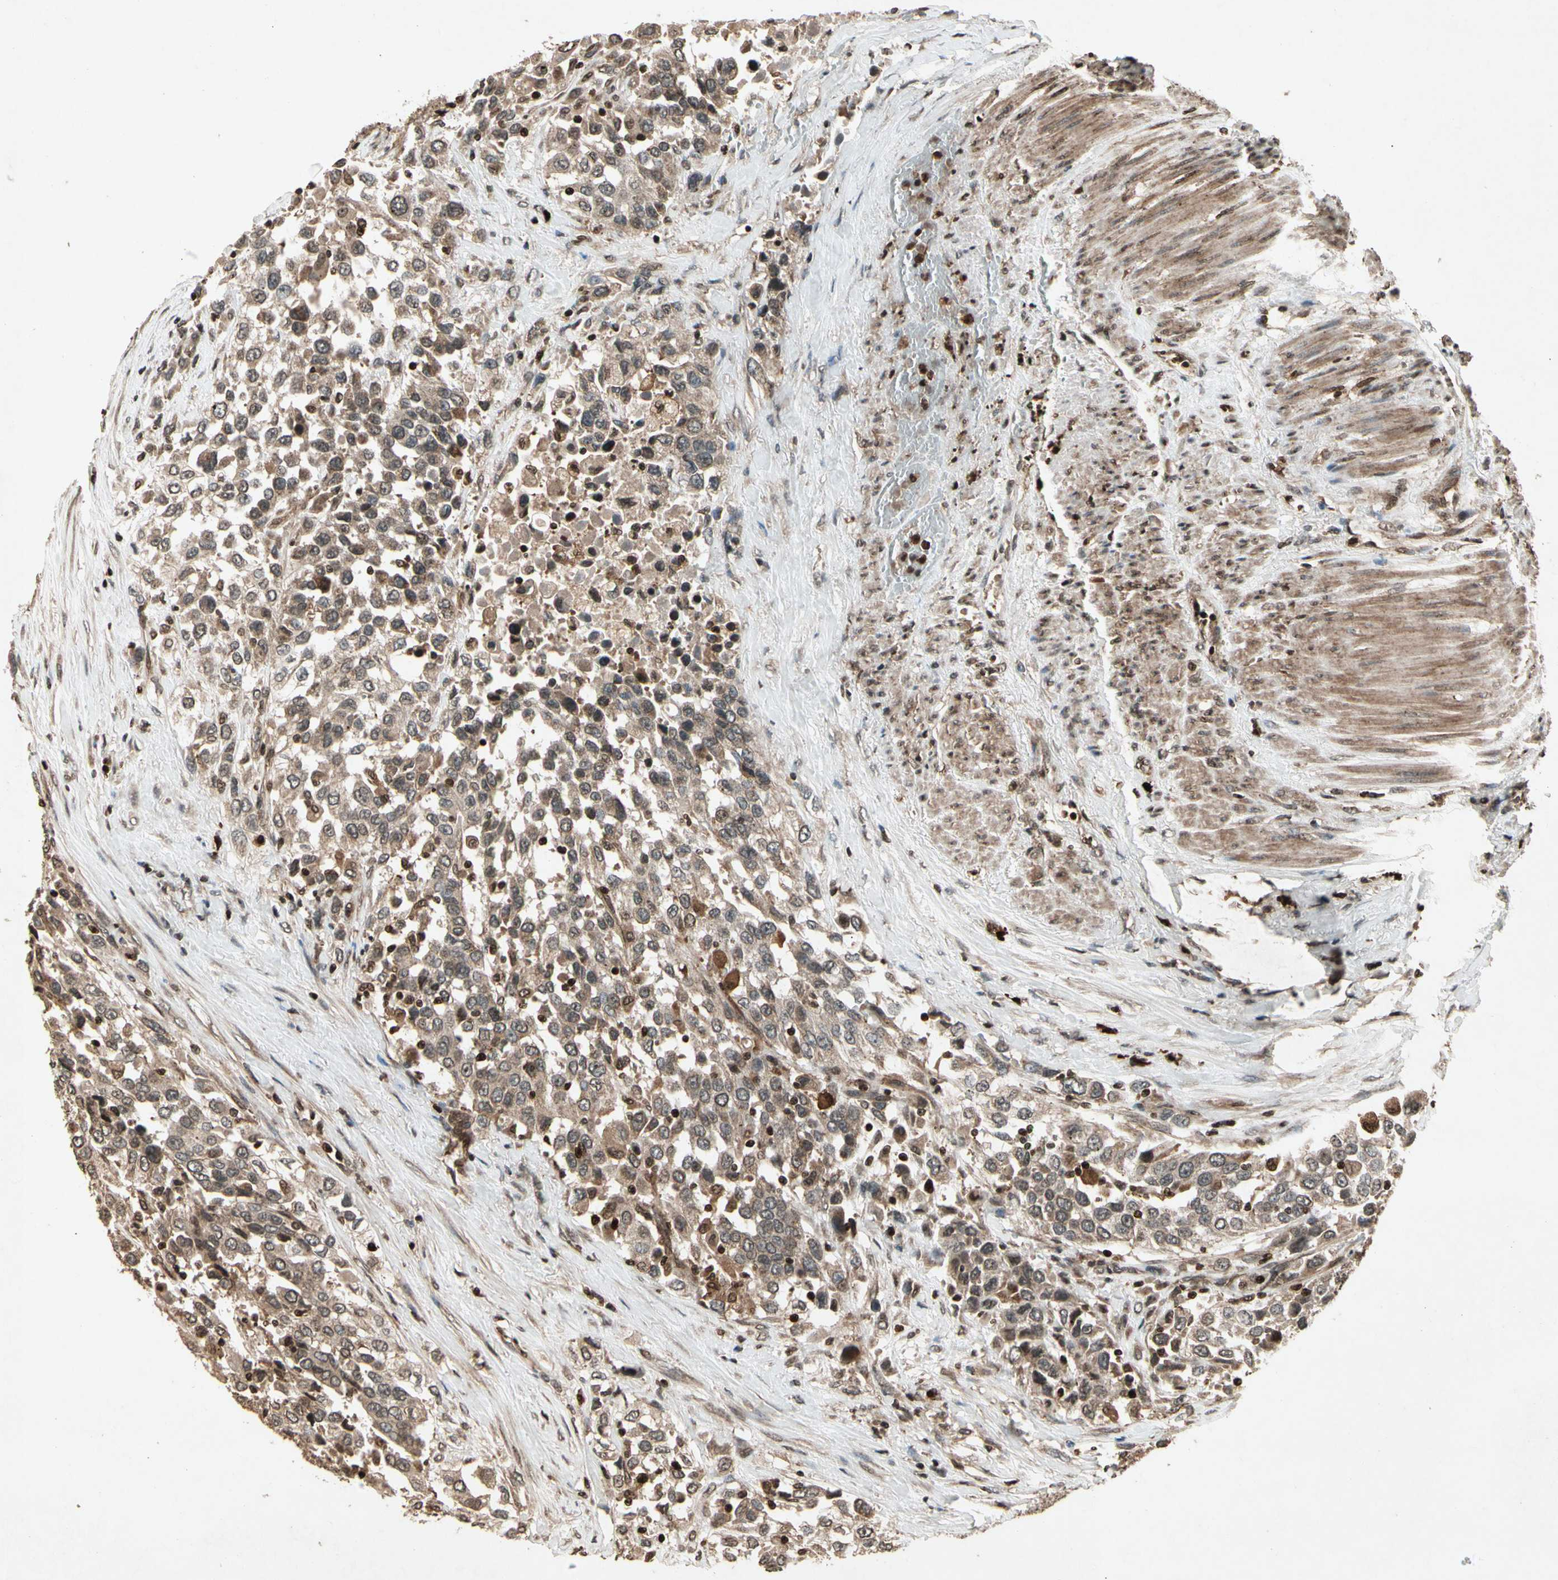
{"staining": {"intensity": "moderate", "quantity": ">75%", "location": "cytoplasmic/membranous"}, "tissue": "urothelial cancer", "cell_type": "Tumor cells", "image_type": "cancer", "snomed": [{"axis": "morphology", "description": "Urothelial carcinoma, High grade"}, {"axis": "topography", "description": "Urinary bladder"}], "caption": "Immunohistochemistry micrograph of neoplastic tissue: high-grade urothelial carcinoma stained using immunohistochemistry demonstrates medium levels of moderate protein expression localized specifically in the cytoplasmic/membranous of tumor cells, appearing as a cytoplasmic/membranous brown color.", "gene": "GLRX", "patient": {"sex": "female", "age": 80}}